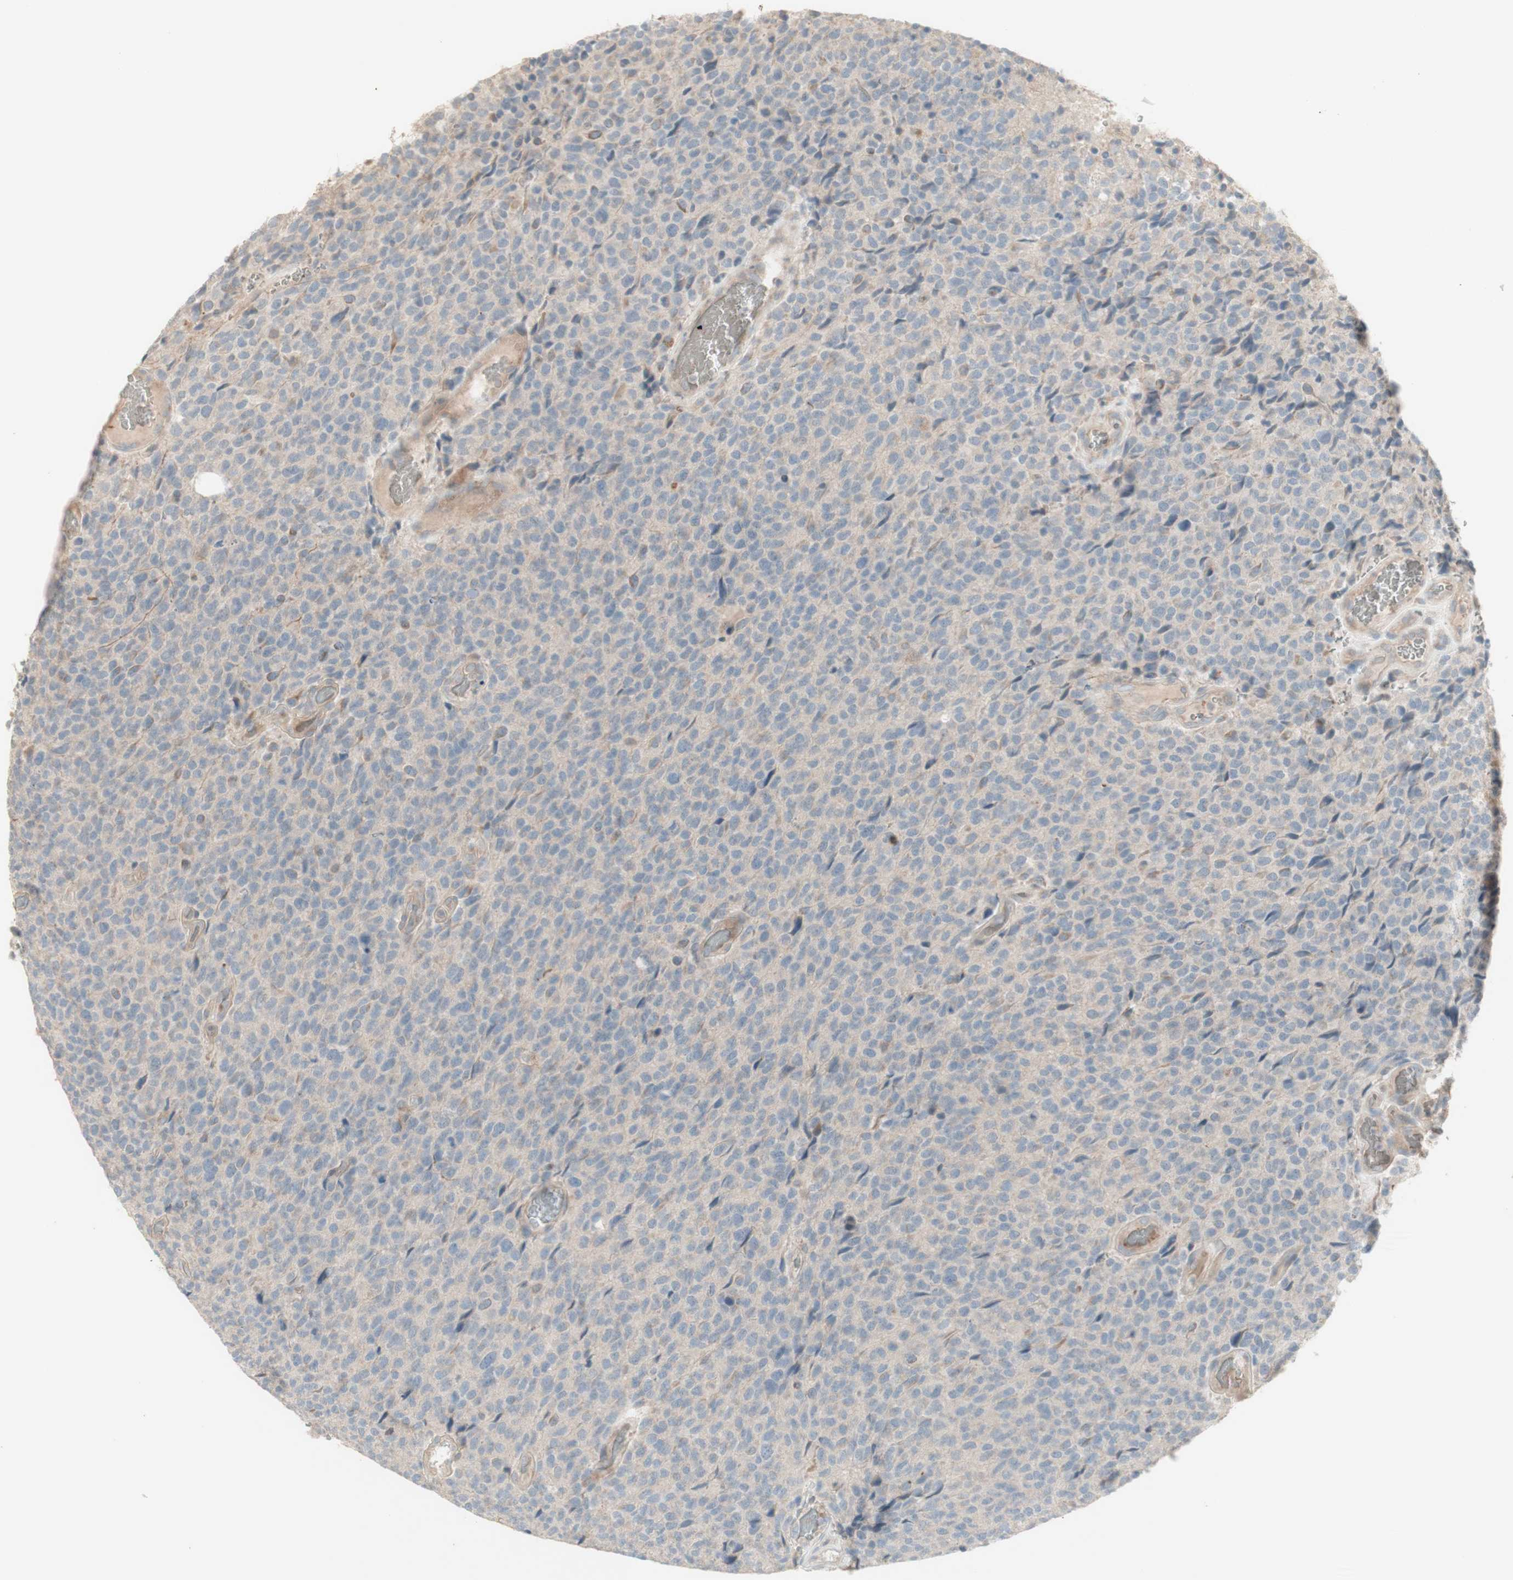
{"staining": {"intensity": "negative", "quantity": "none", "location": "none"}, "tissue": "glioma", "cell_type": "Tumor cells", "image_type": "cancer", "snomed": [{"axis": "morphology", "description": "Glioma, malignant, High grade"}, {"axis": "topography", "description": "pancreas cauda"}], "caption": "DAB (3,3'-diaminobenzidine) immunohistochemical staining of human malignant high-grade glioma displays no significant positivity in tumor cells.", "gene": "PTGER4", "patient": {"sex": "male", "age": 60}}